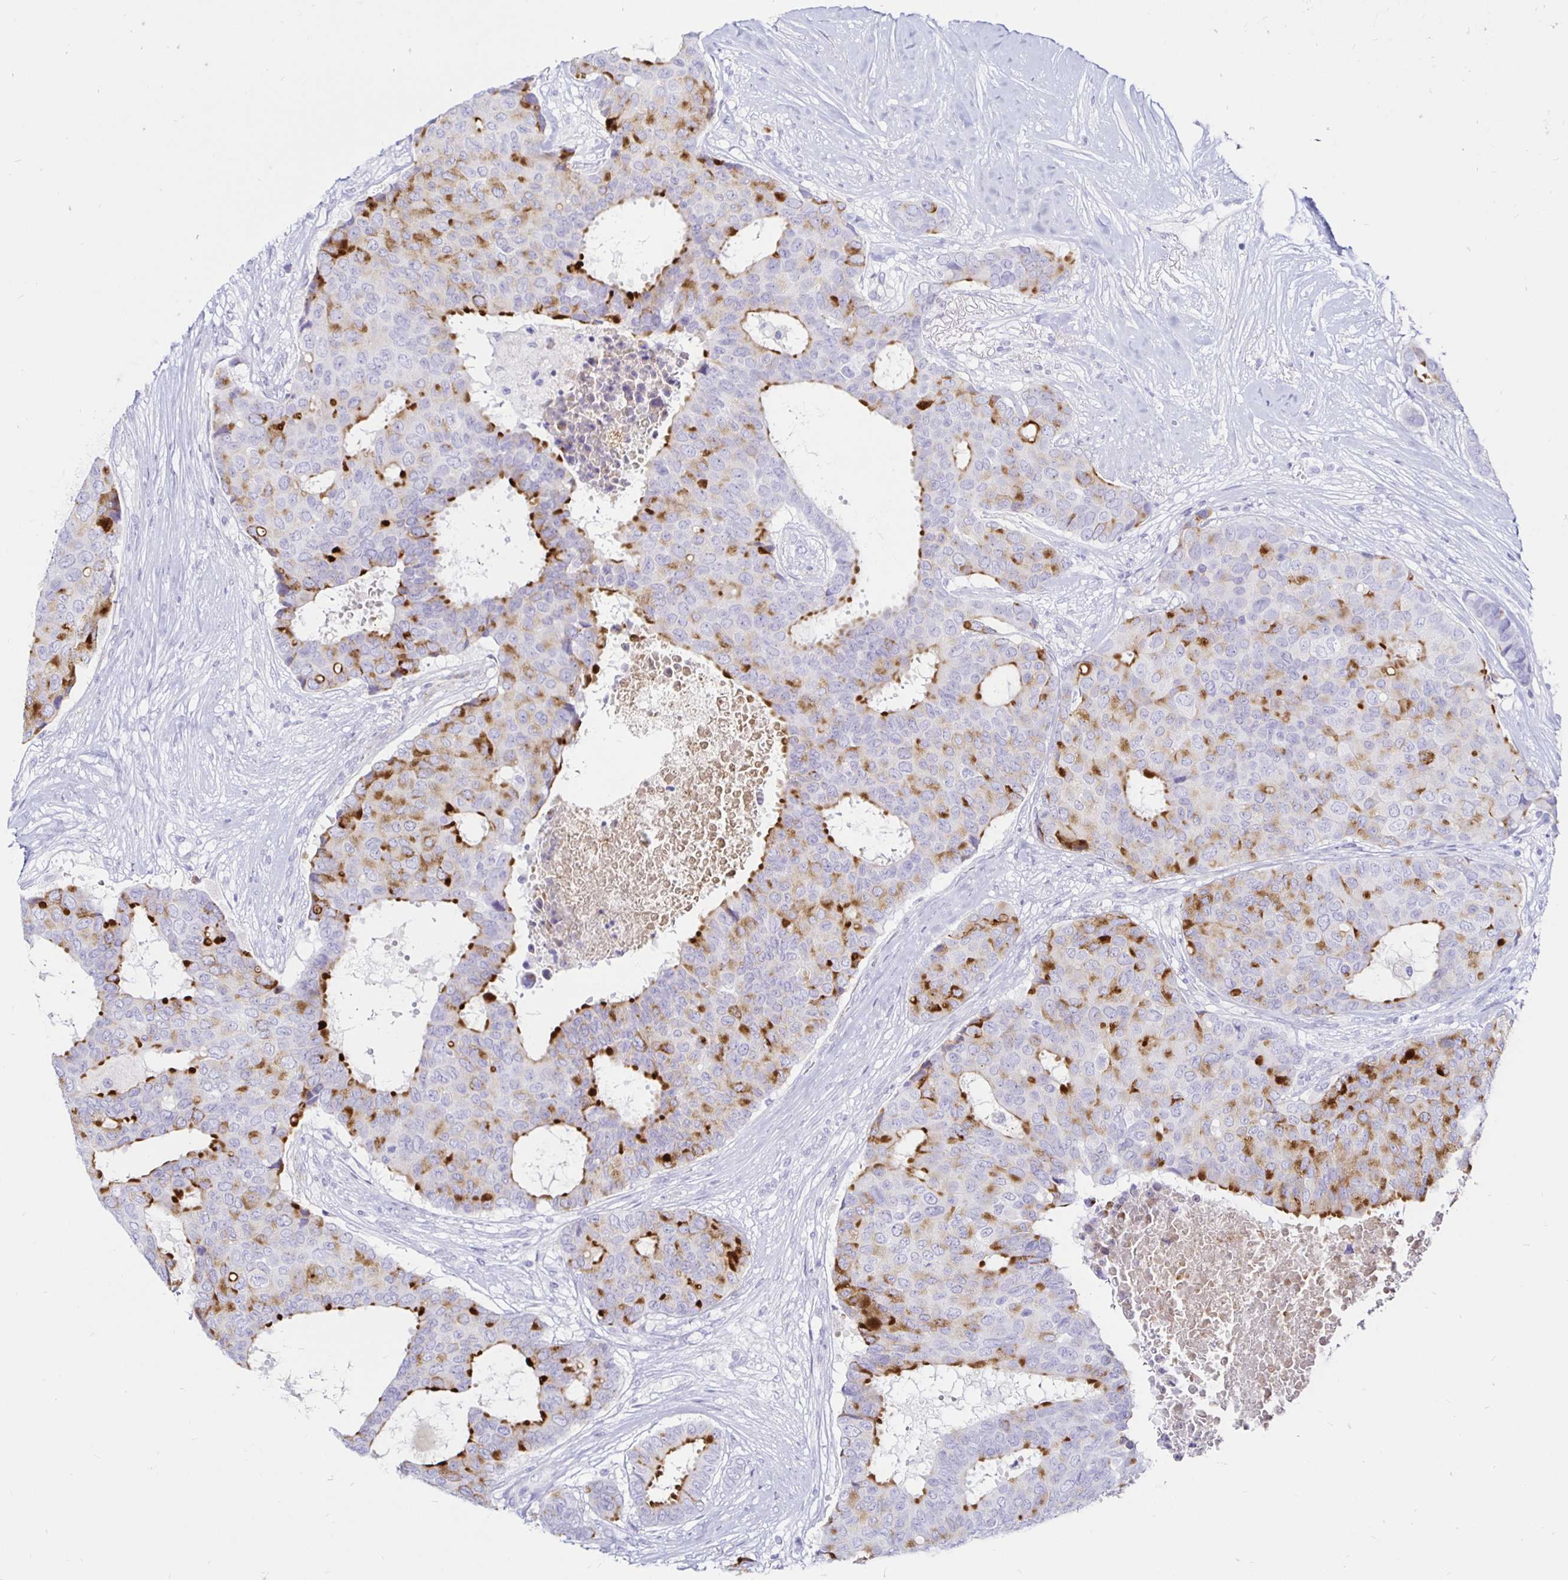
{"staining": {"intensity": "strong", "quantity": "25%-75%", "location": "cytoplasmic/membranous"}, "tissue": "breast cancer", "cell_type": "Tumor cells", "image_type": "cancer", "snomed": [{"axis": "morphology", "description": "Duct carcinoma"}, {"axis": "topography", "description": "Breast"}], "caption": "Breast cancer stained with a brown dye reveals strong cytoplasmic/membranous positive expression in approximately 25%-75% of tumor cells.", "gene": "TIMP1", "patient": {"sex": "female", "age": 75}}